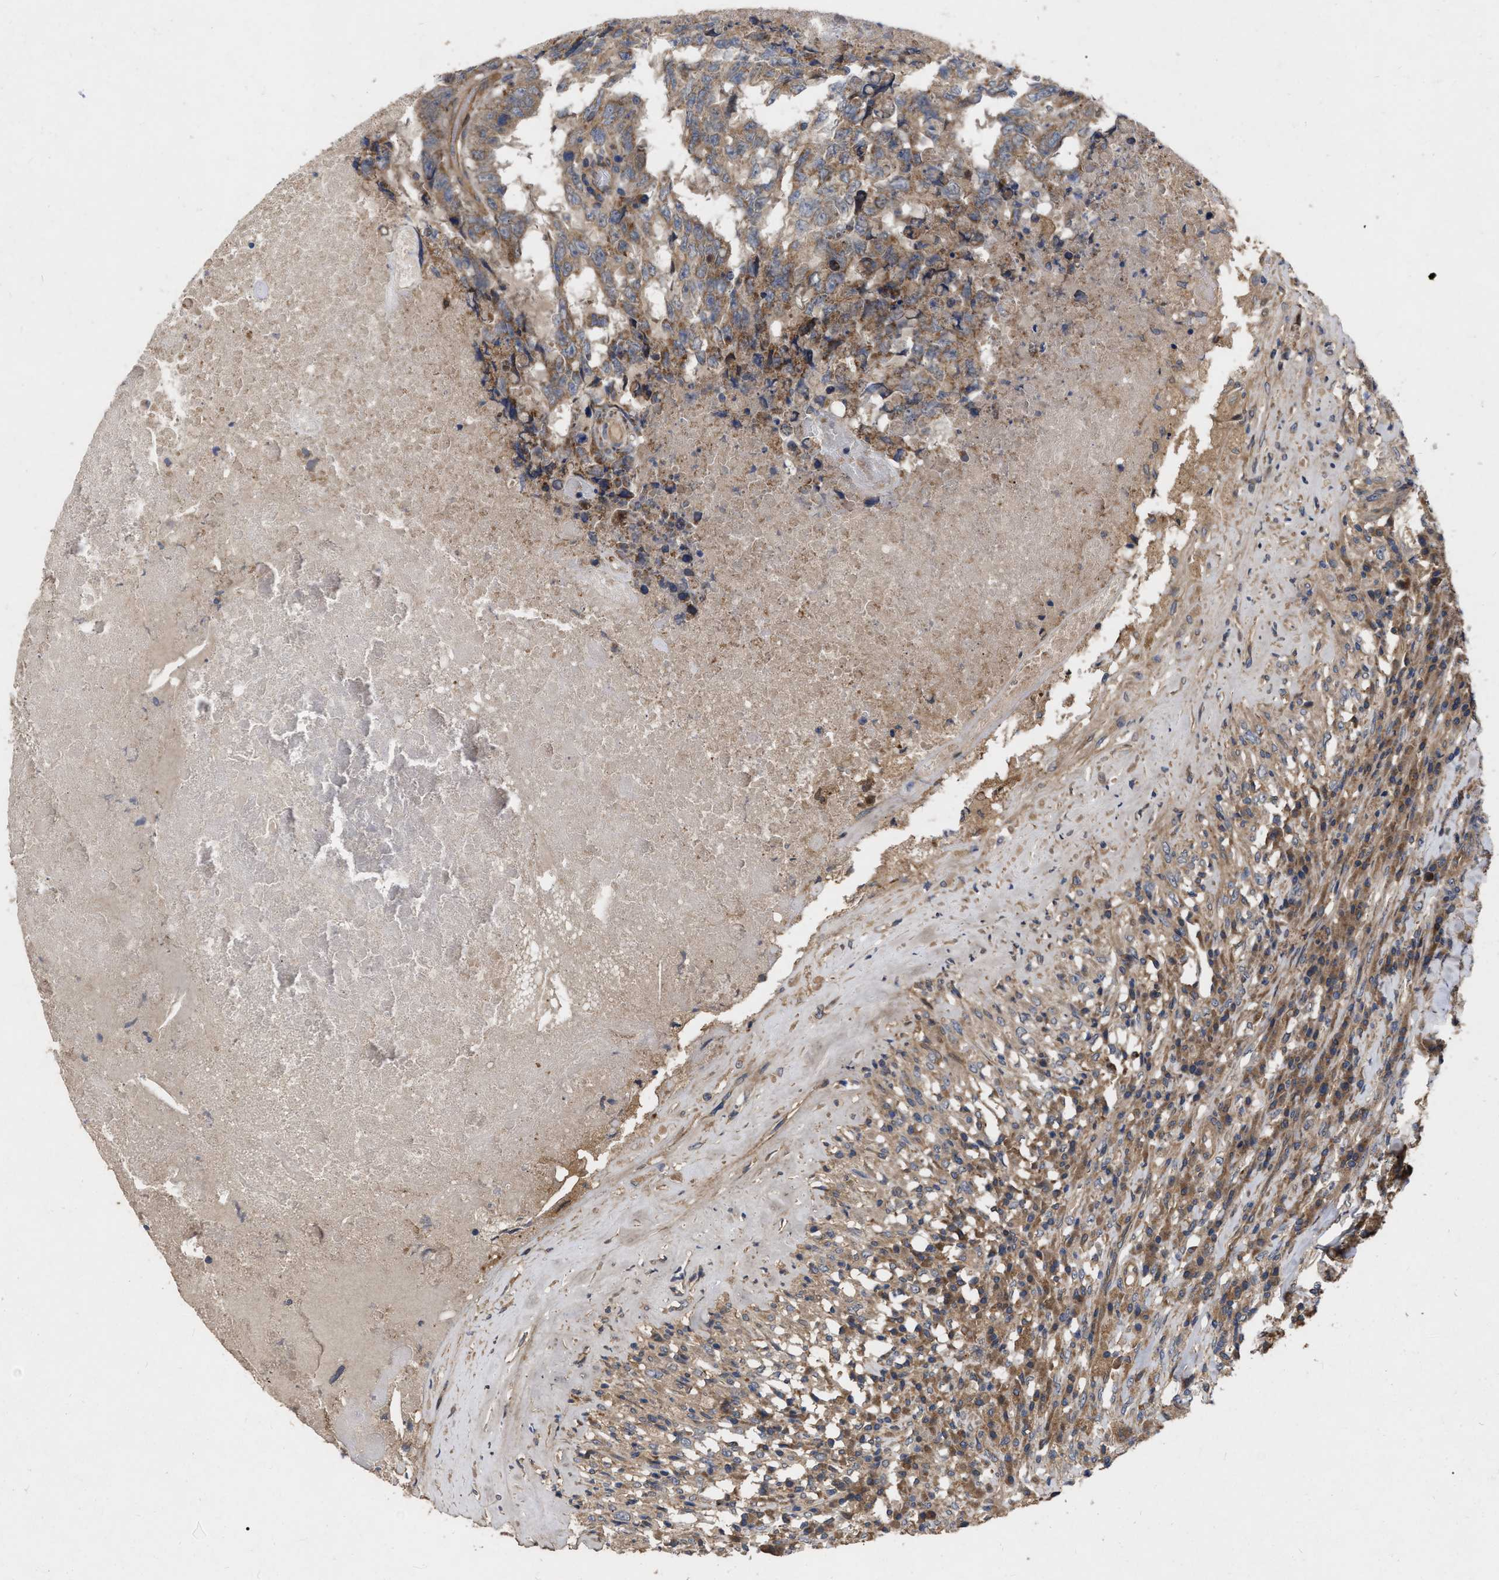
{"staining": {"intensity": "moderate", "quantity": ">75%", "location": "cytoplasmic/membranous"}, "tissue": "testis cancer", "cell_type": "Tumor cells", "image_type": "cancer", "snomed": [{"axis": "morphology", "description": "Necrosis, NOS"}, {"axis": "morphology", "description": "Carcinoma, Embryonal, NOS"}, {"axis": "topography", "description": "Testis"}], "caption": "Protein analysis of embryonal carcinoma (testis) tissue shows moderate cytoplasmic/membranous staining in approximately >75% of tumor cells.", "gene": "CDKN2C", "patient": {"sex": "male", "age": 19}}